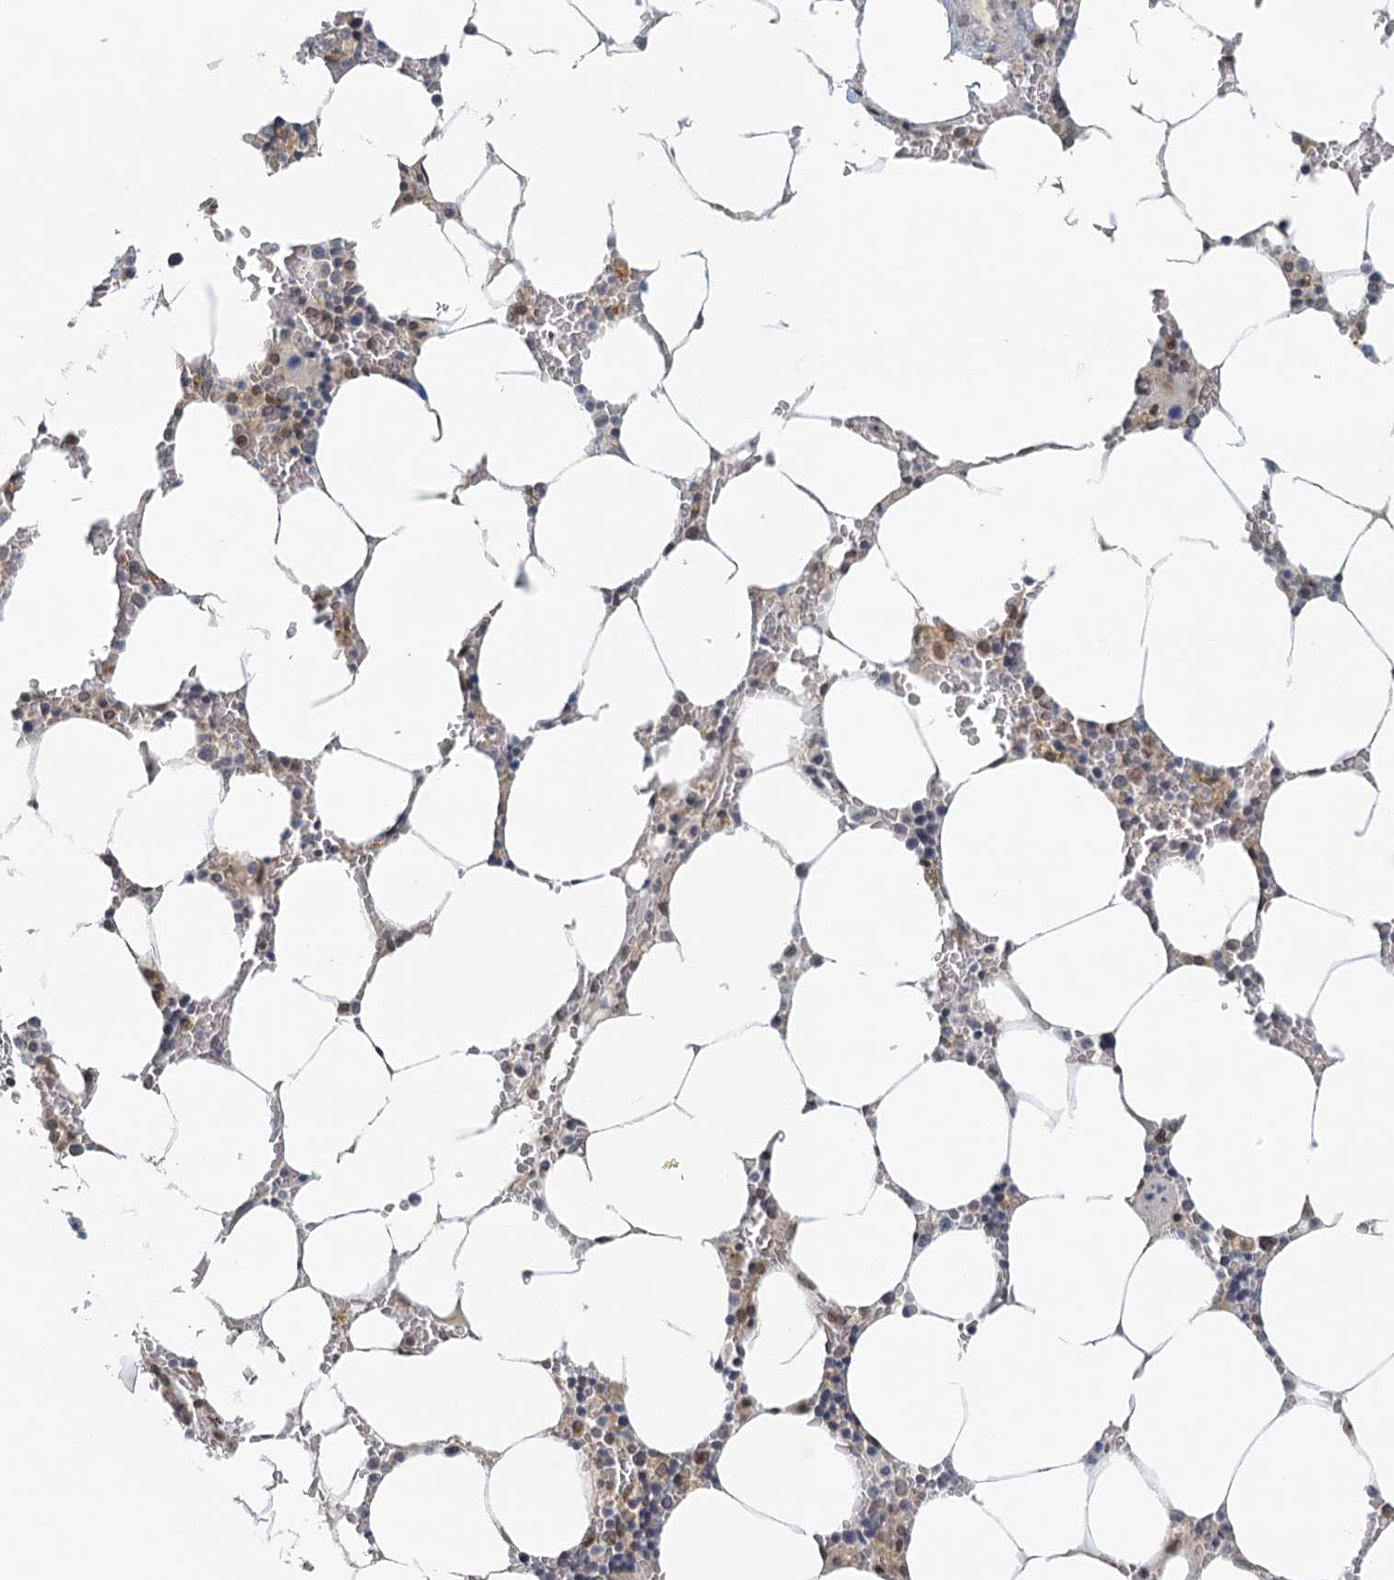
{"staining": {"intensity": "weak", "quantity": "<25%", "location": "nuclear"}, "tissue": "bone marrow", "cell_type": "Hematopoietic cells", "image_type": "normal", "snomed": [{"axis": "morphology", "description": "Normal tissue, NOS"}, {"axis": "topography", "description": "Bone marrow"}], "caption": "This is an immunohistochemistry (IHC) photomicrograph of unremarkable bone marrow. There is no positivity in hematopoietic cells.", "gene": "TREX1", "patient": {"sex": "male", "age": 70}}